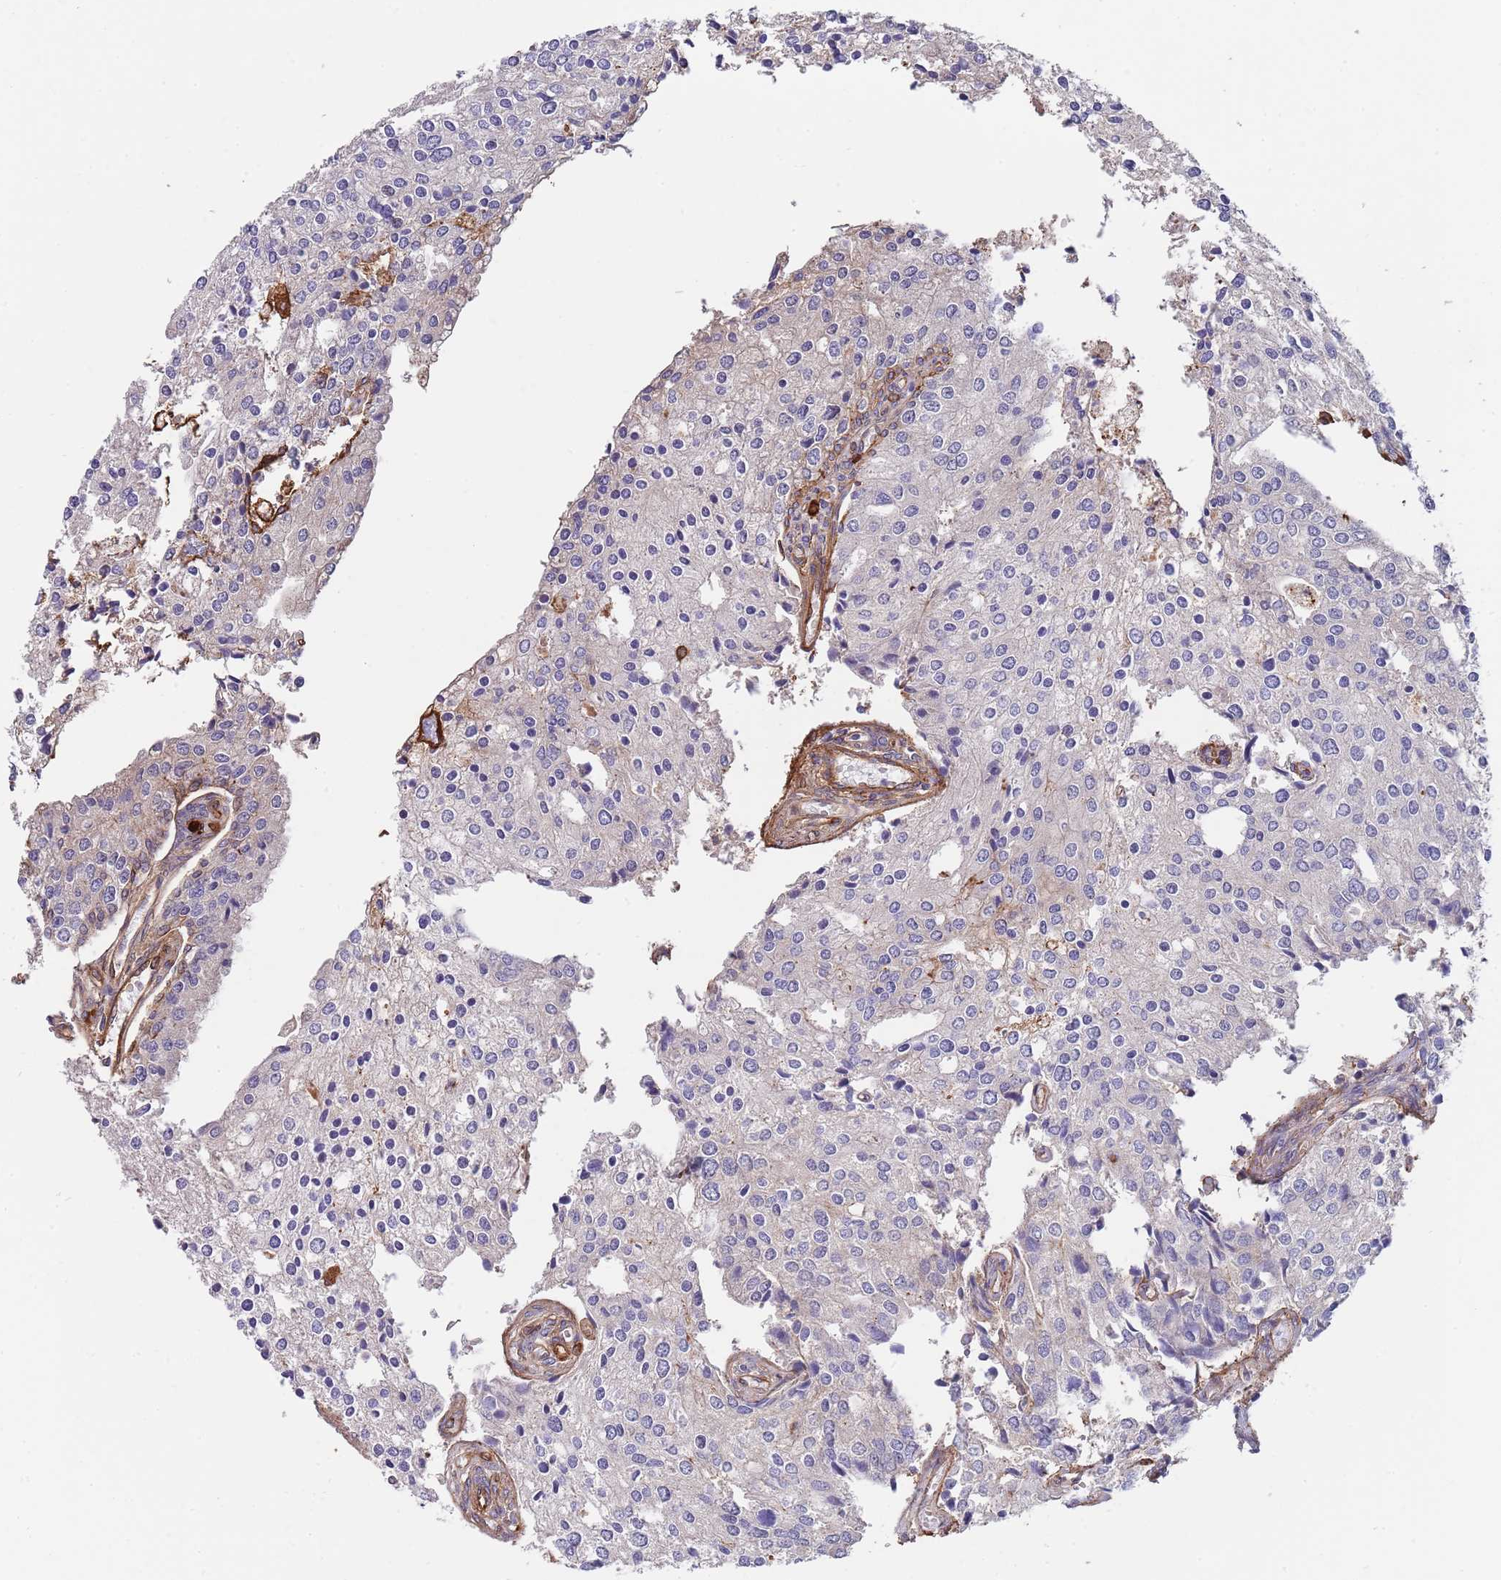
{"staining": {"intensity": "negative", "quantity": "none", "location": "none"}, "tissue": "prostate cancer", "cell_type": "Tumor cells", "image_type": "cancer", "snomed": [{"axis": "morphology", "description": "Adenocarcinoma, High grade"}, {"axis": "topography", "description": "Prostate"}], "caption": "This is a micrograph of immunohistochemistry (IHC) staining of prostate cancer, which shows no positivity in tumor cells.", "gene": "BPNT1", "patient": {"sex": "male", "age": 62}}